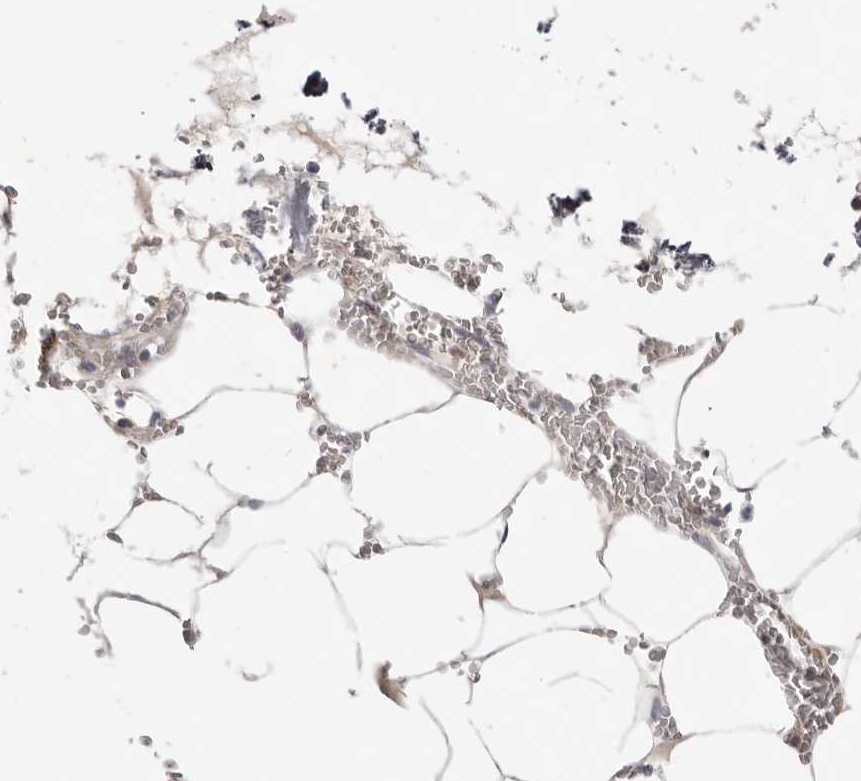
{"staining": {"intensity": "weak", "quantity": "<25%", "location": "cytoplasmic/membranous"}, "tissue": "bone marrow", "cell_type": "Hematopoietic cells", "image_type": "normal", "snomed": [{"axis": "morphology", "description": "Normal tissue, NOS"}, {"axis": "topography", "description": "Bone marrow"}], "caption": "Immunohistochemistry photomicrograph of benign bone marrow: bone marrow stained with DAB (3,3'-diaminobenzidine) reveals no significant protein expression in hematopoietic cells.", "gene": "WDR77", "patient": {"sex": "male", "age": 70}}